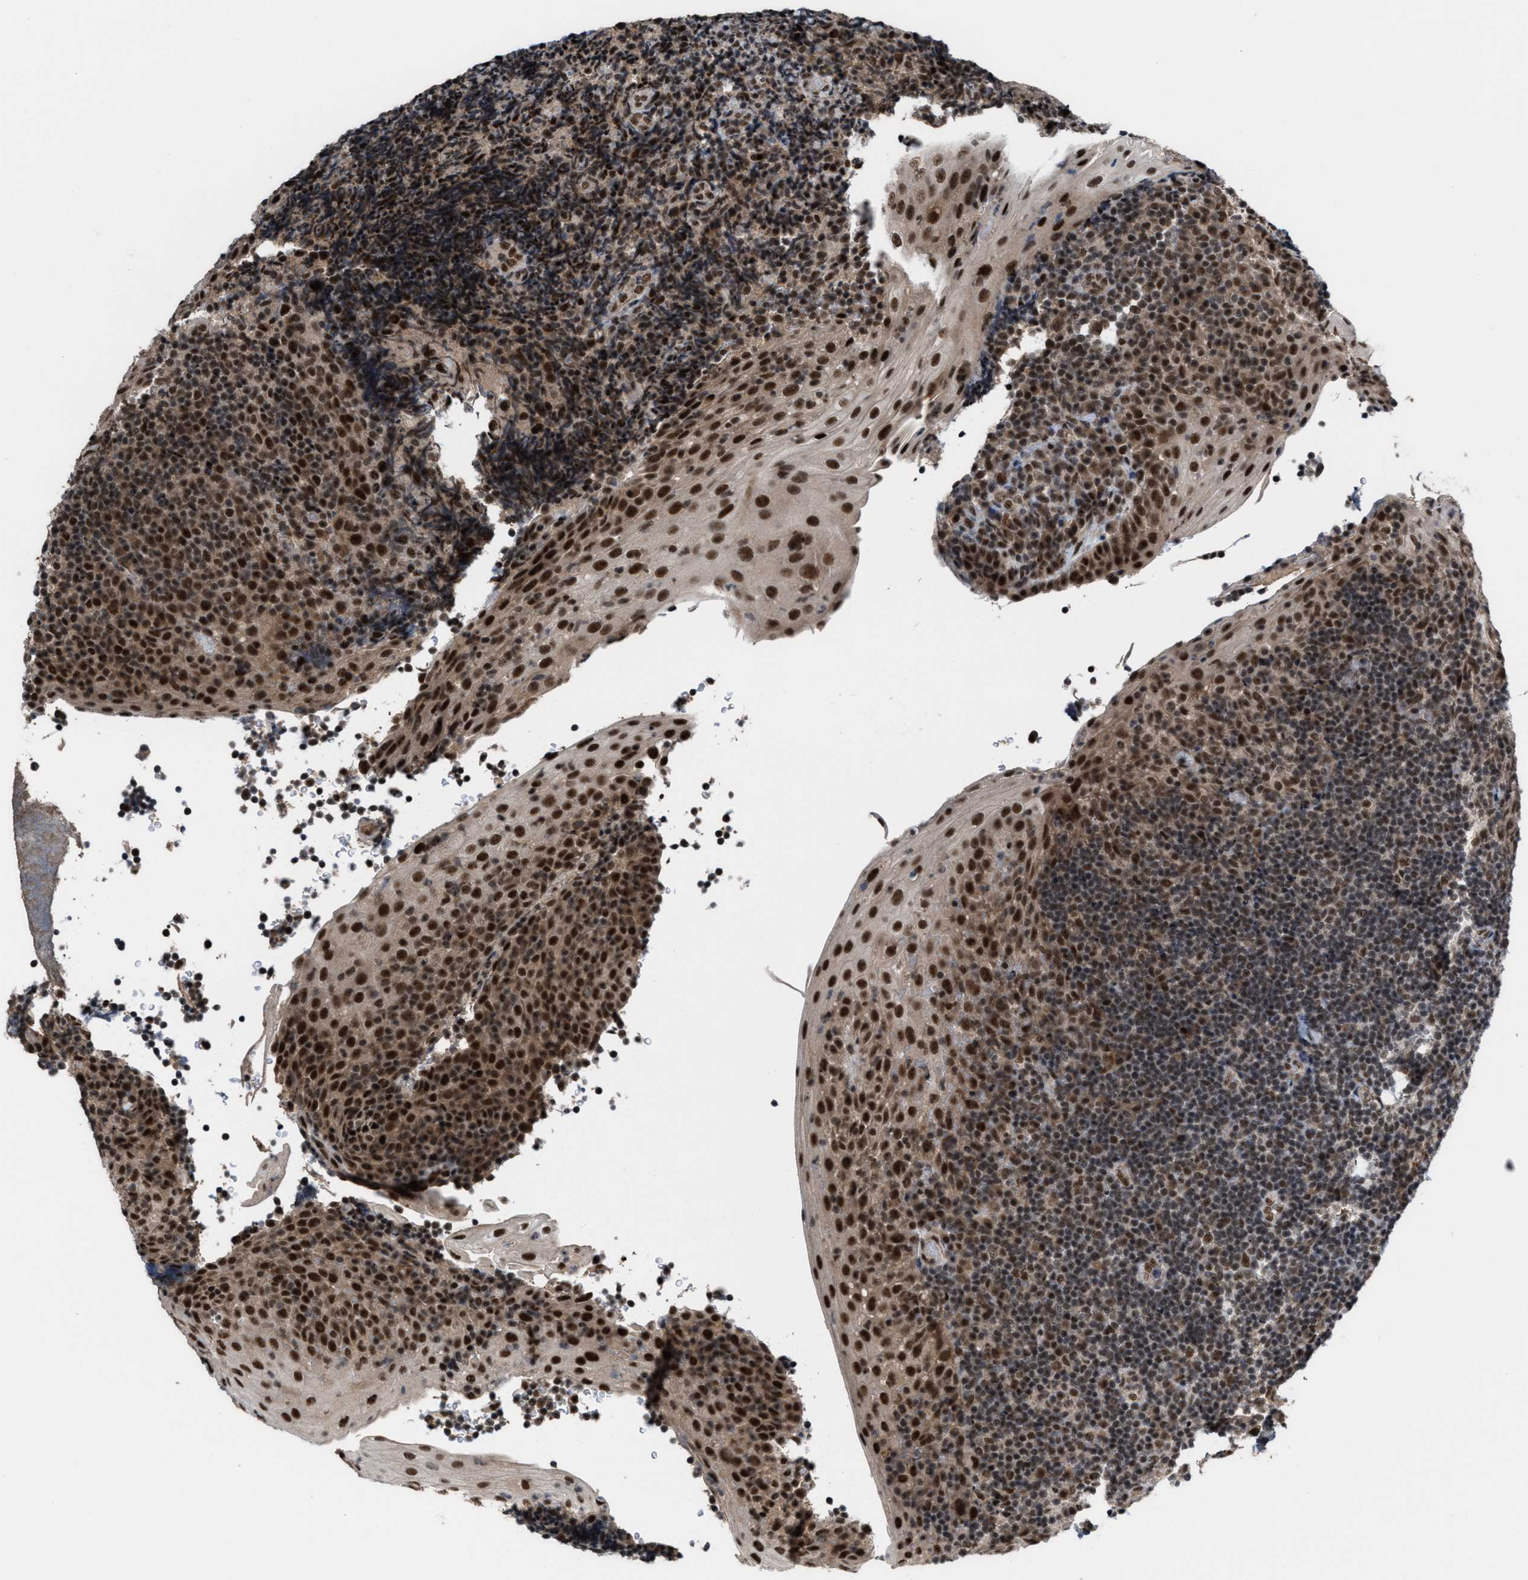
{"staining": {"intensity": "moderate", "quantity": ">75%", "location": "nuclear"}, "tissue": "tonsil", "cell_type": "Germinal center cells", "image_type": "normal", "snomed": [{"axis": "morphology", "description": "Normal tissue, NOS"}, {"axis": "topography", "description": "Tonsil"}], "caption": "Immunohistochemical staining of benign human tonsil displays medium levels of moderate nuclear positivity in about >75% of germinal center cells.", "gene": "PRPF4", "patient": {"sex": "male", "age": 37}}